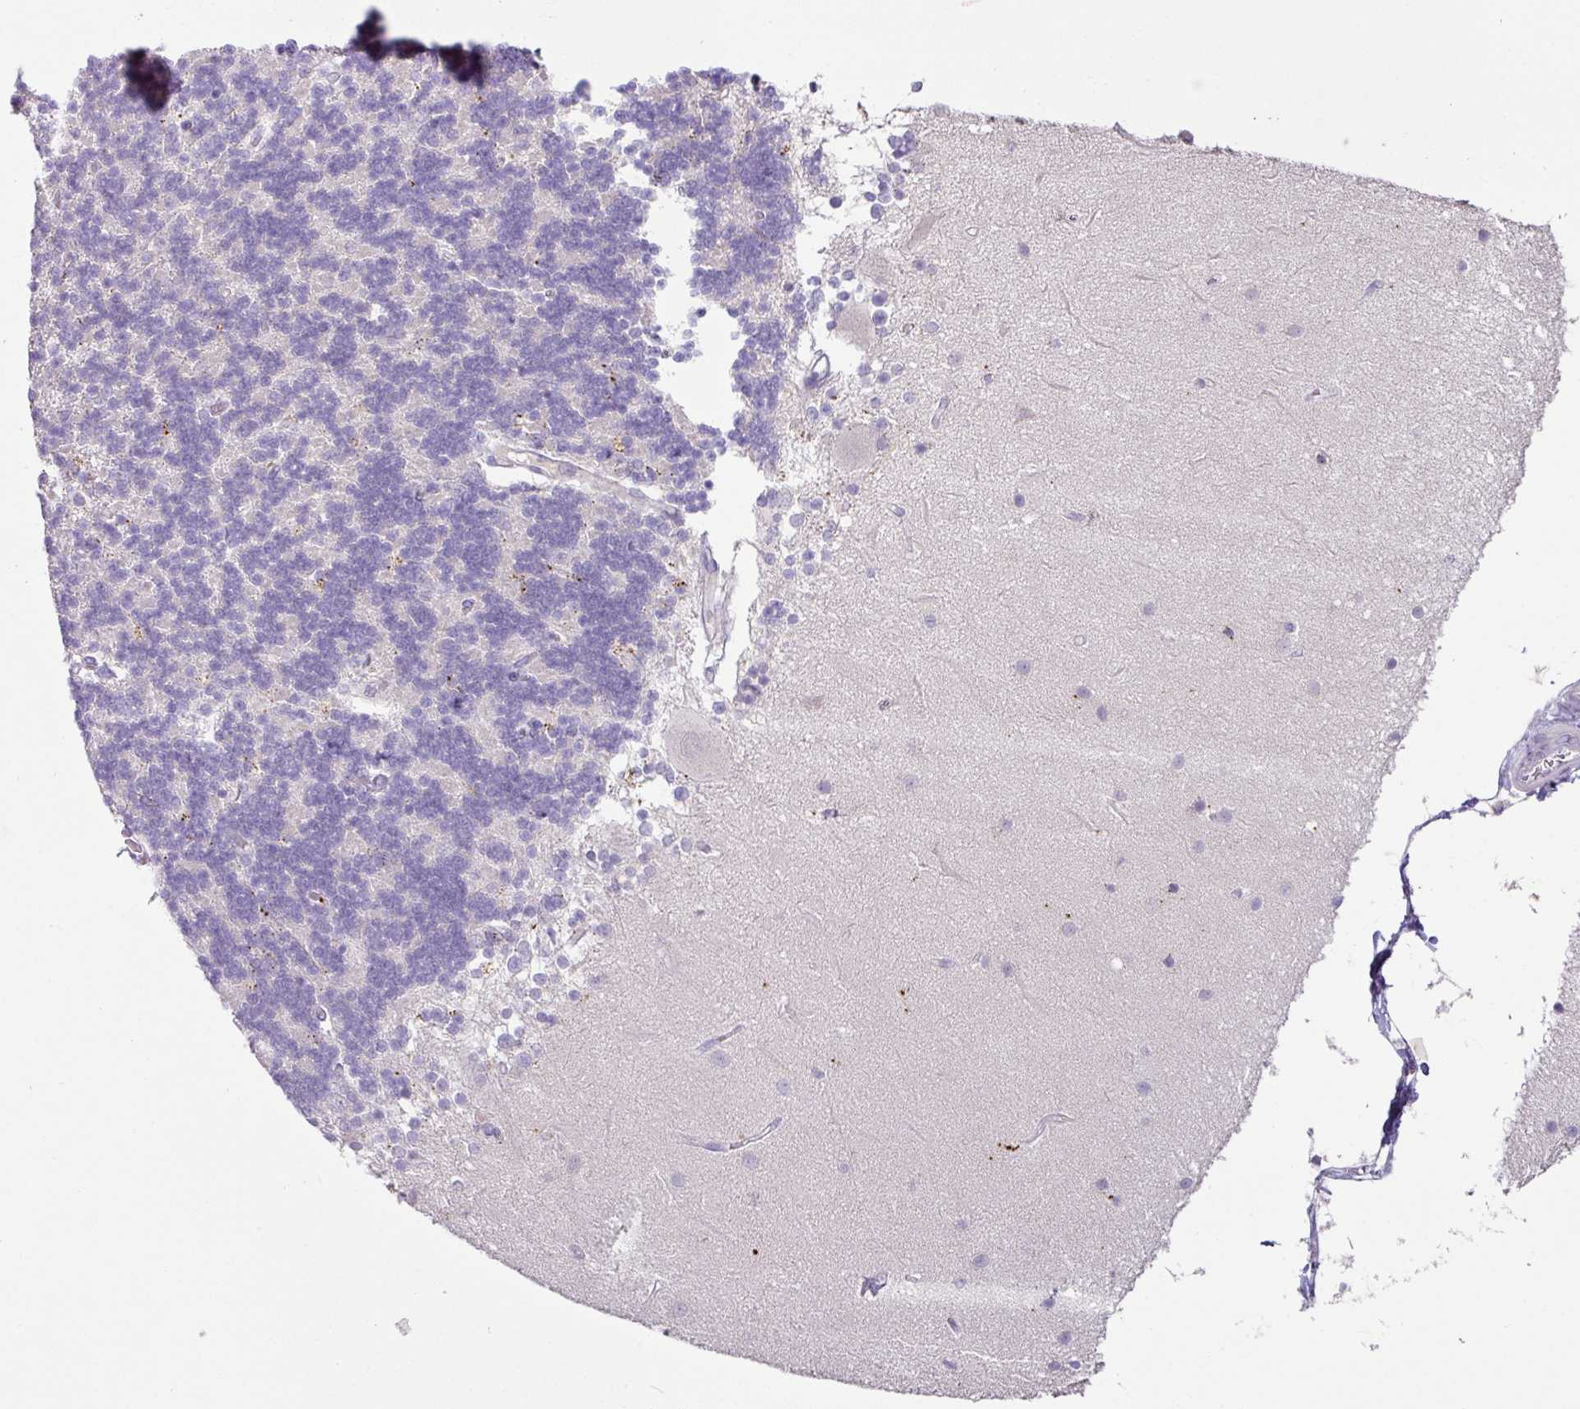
{"staining": {"intensity": "negative", "quantity": "none", "location": "none"}, "tissue": "cerebellum", "cell_type": "Cells in granular layer", "image_type": "normal", "snomed": [{"axis": "morphology", "description": "Normal tissue, NOS"}, {"axis": "topography", "description": "Cerebellum"}], "caption": "The photomicrograph exhibits no staining of cells in granular layer in unremarkable cerebellum. Nuclei are stained in blue.", "gene": "PLEKHH3", "patient": {"sex": "female", "age": 54}}